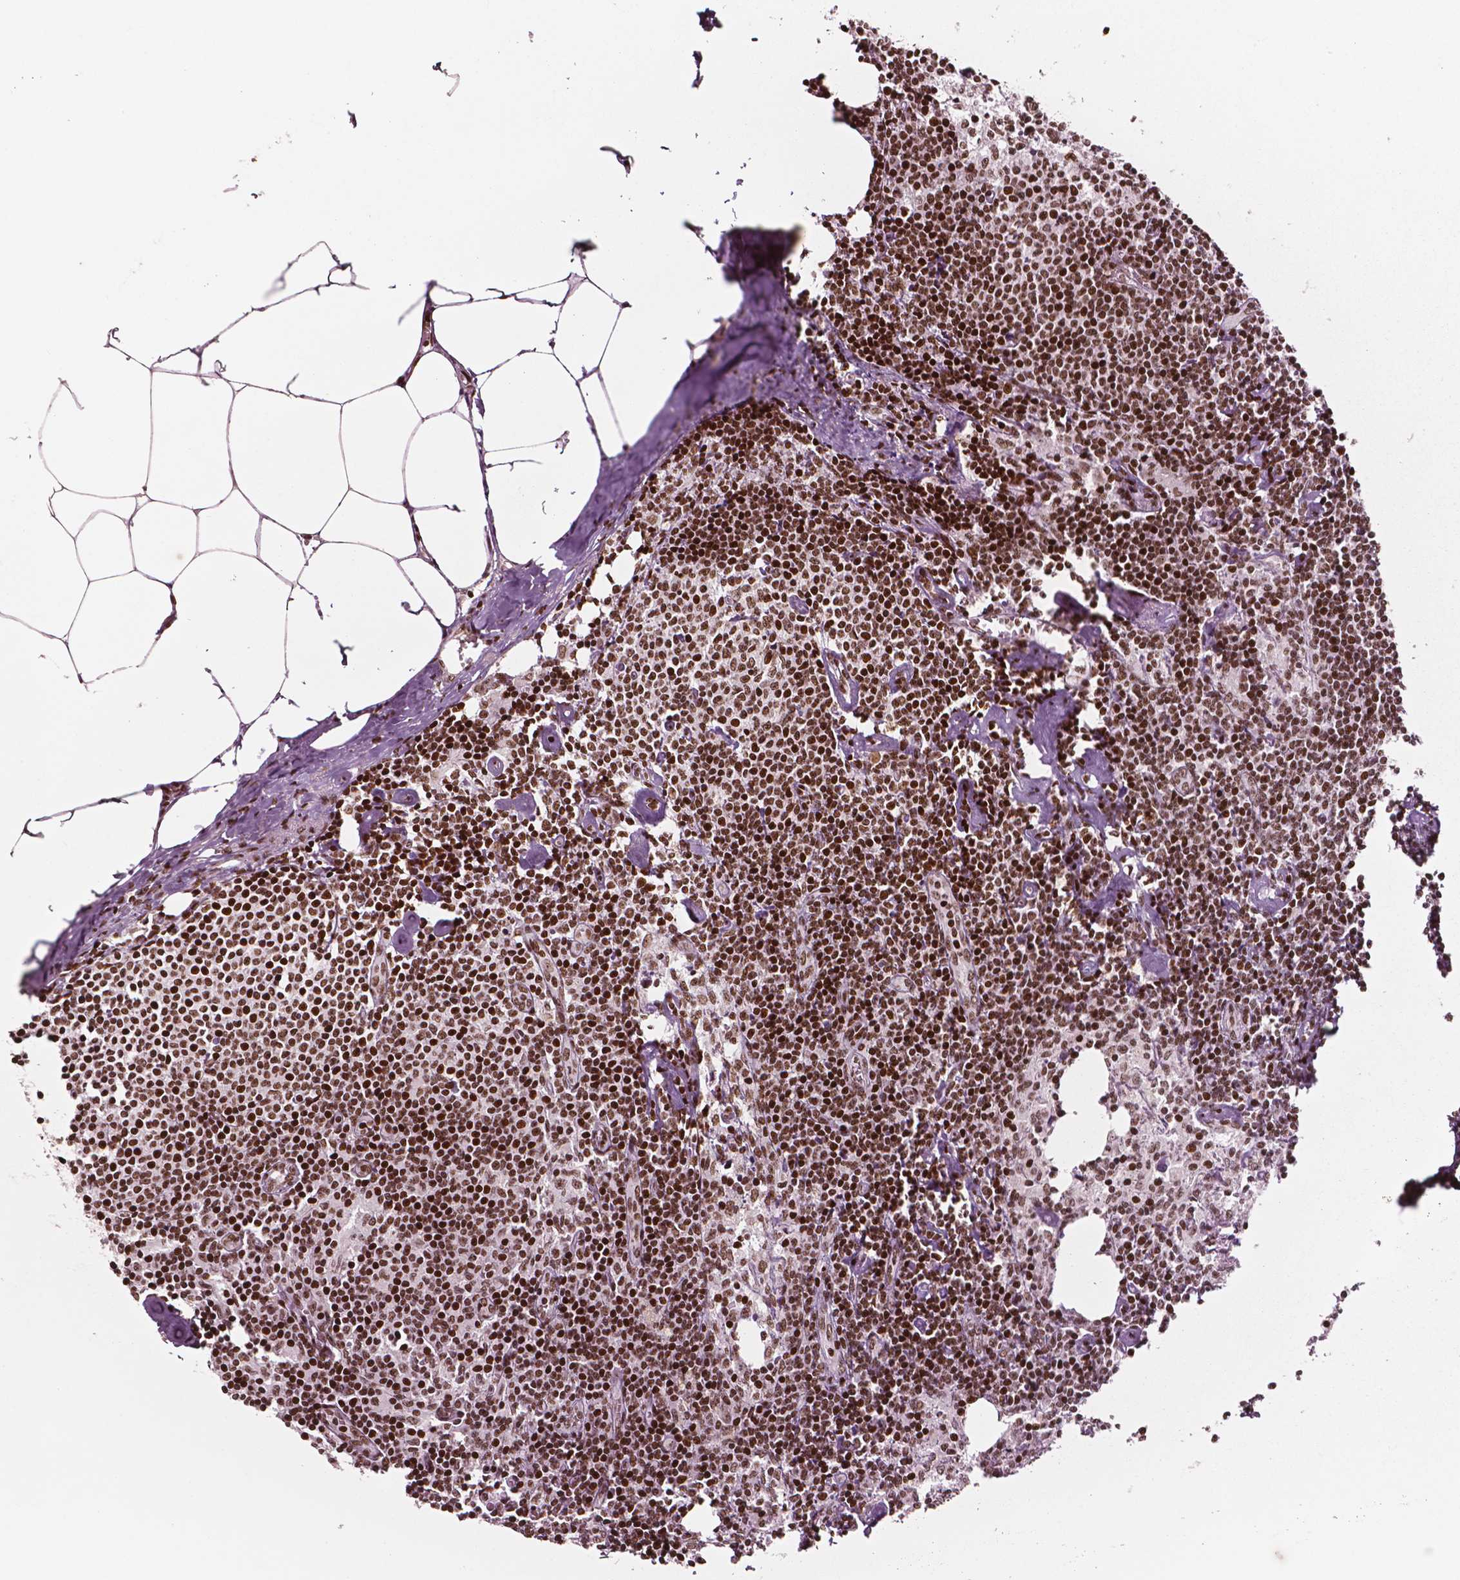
{"staining": {"intensity": "strong", "quantity": ">75%", "location": "nuclear"}, "tissue": "lymph node", "cell_type": "Non-germinal center cells", "image_type": "normal", "snomed": [{"axis": "morphology", "description": "Normal tissue, NOS"}, {"axis": "topography", "description": "Lymph node"}], "caption": "Immunohistochemistry (DAB) staining of normal lymph node displays strong nuclear protein positivity in approximately >75% of non-germinal center cells.", "gene": "CTCF", "patient": {"sex": "female", "age": 69}}